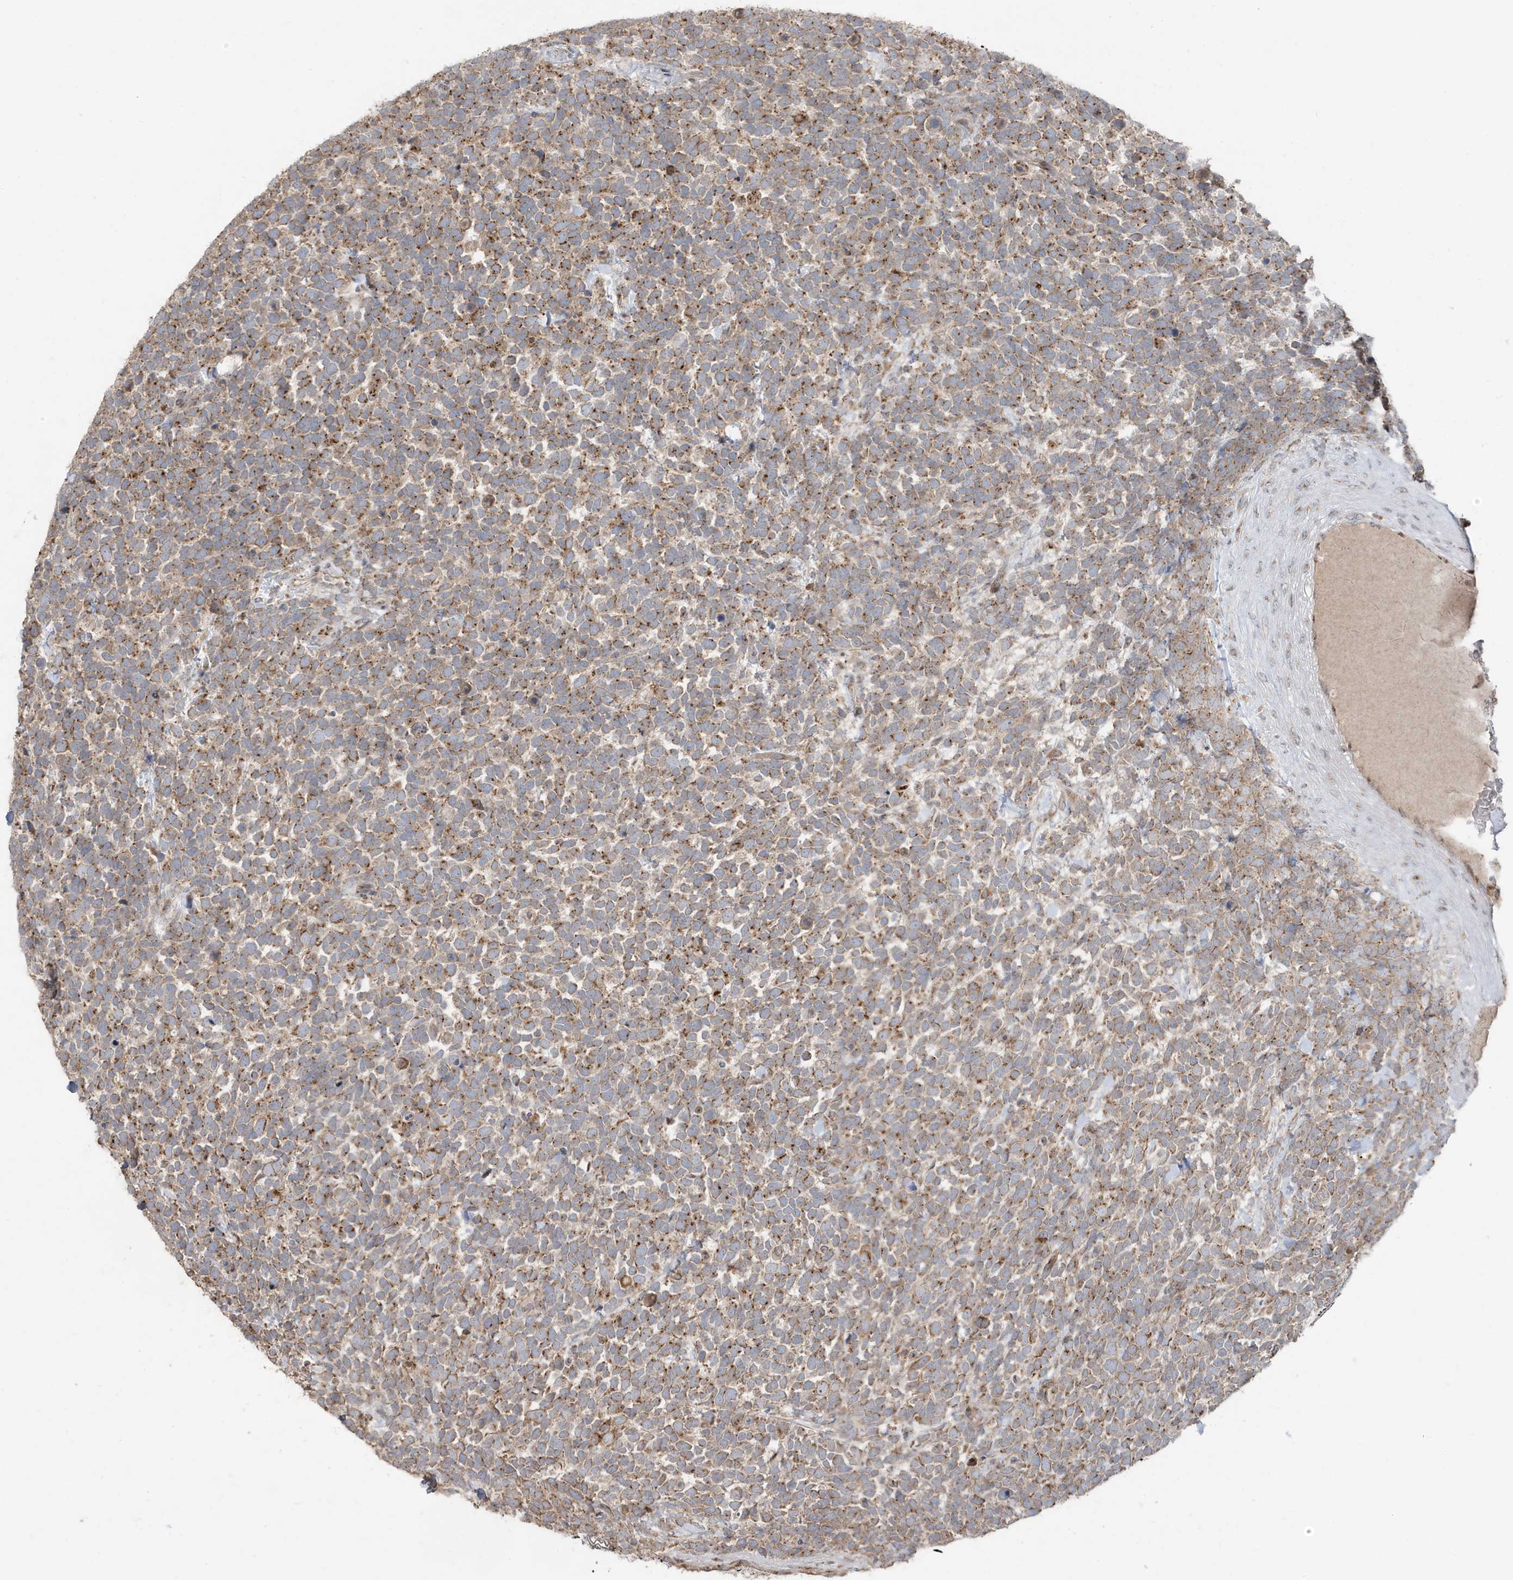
{"staining": {"intensity": "moderate", "quantity": ">75%", "location": "cytoplasmic/membranous"}, "tissue": "urothelial cancer", "cell_type": "Tumor cells", "image_type": "cancer", "snomed": [{"axis": "morphology", "description": "Urothelial carcinoma, High grade"}, {"axis": "topography", "description": "Urinary bladder"}], "caption": "Moderate cytoplasmic/membranous staining for a protein is appreciated in approximately >75% of tumor cells of high-grade urothelial carcinoma using IHC.", "gene": "RER1", "patient": {"sex": "female", "age": 82}}